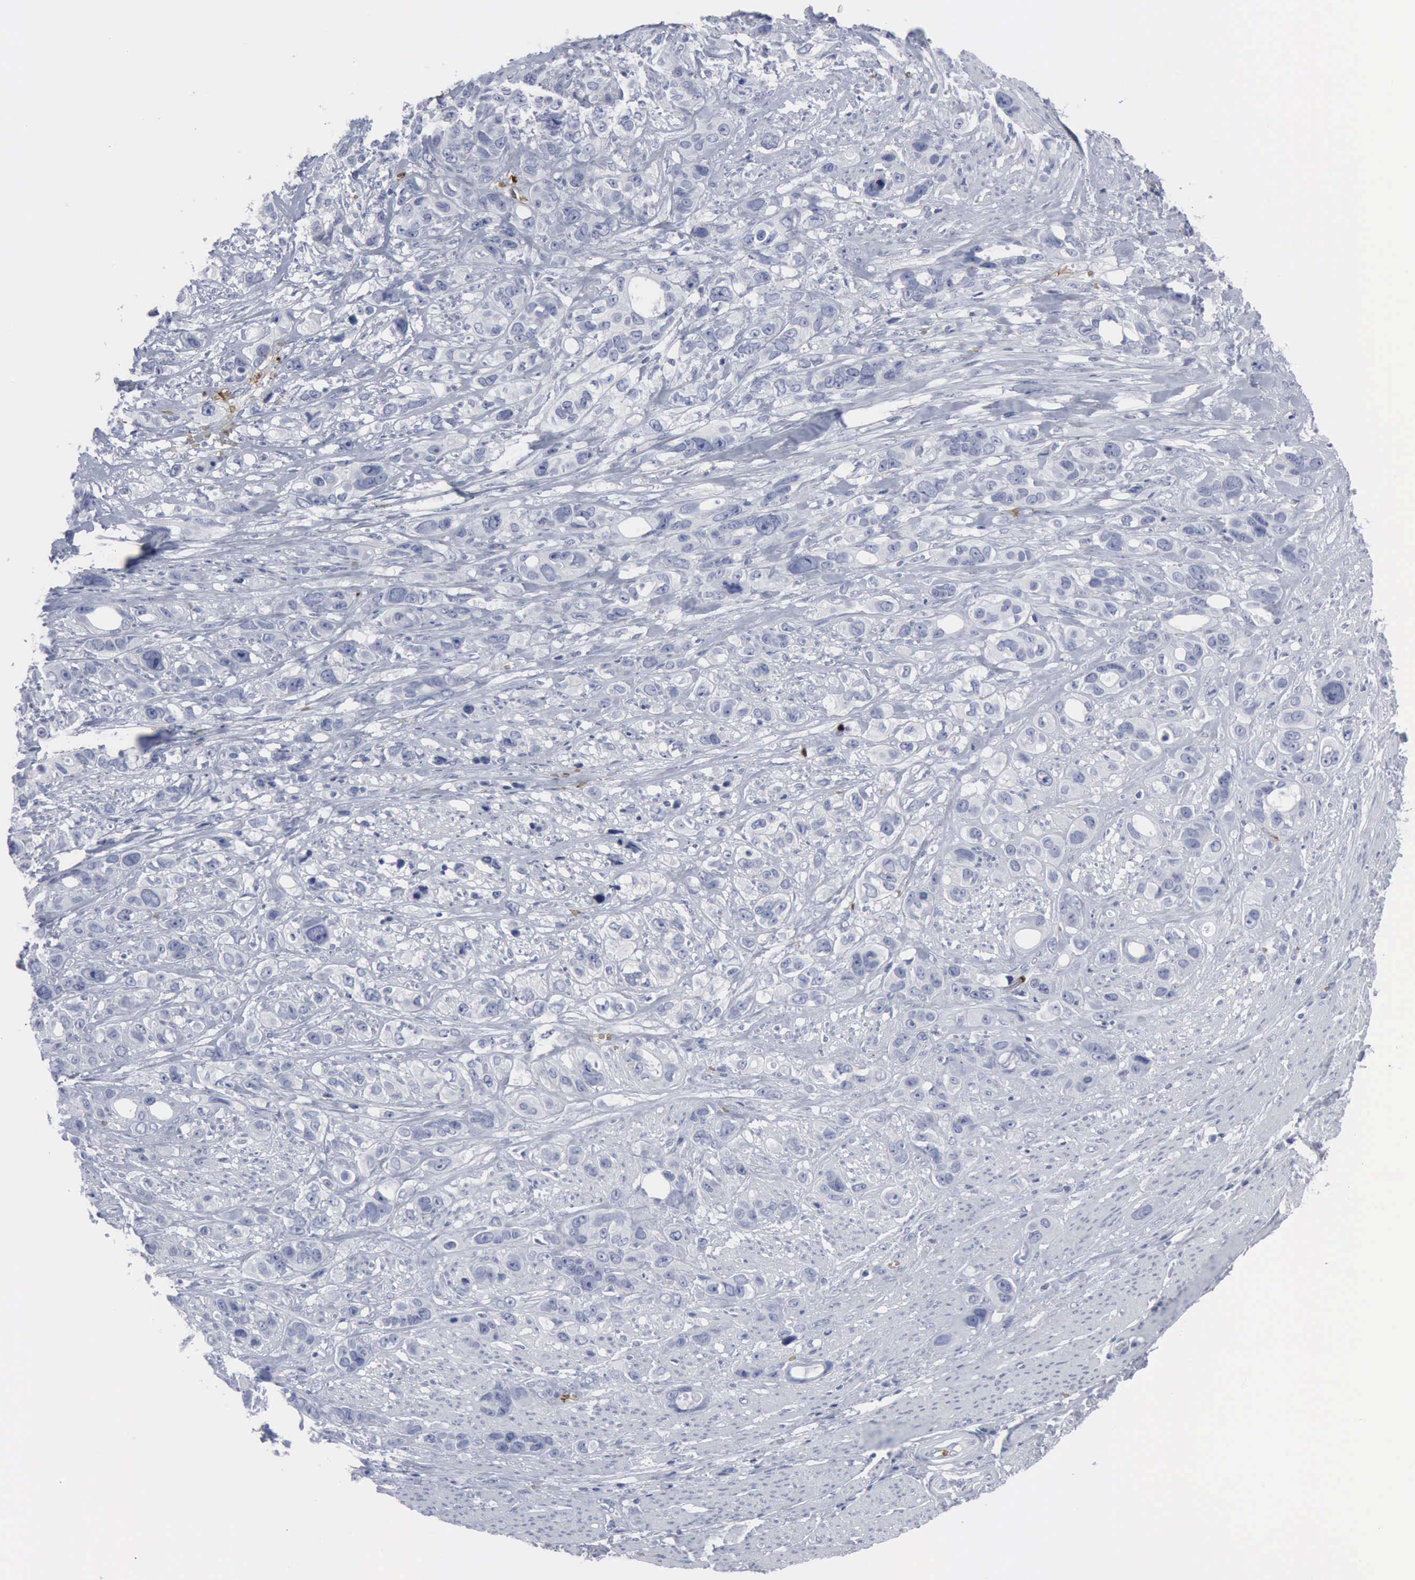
{"staining": {"intensity": "negative", "quantity": "none", "location": "none"}, "tissue": "stomach cancer", "cell_type": "Tumor cells", "image_type": "cancer", "snomed": [{"axis": "morphology", "description": "Adenocarcinoma, NOS"}, {"axis": "topography", "description": "Stomach, upper"}], "caption": "This is an IHC histopathology image of human adenocarcinoma (stomach). There is no expression in tumor cells.", "gene": "TGFB1", "patient": {"sex": "male", "age": 47}}